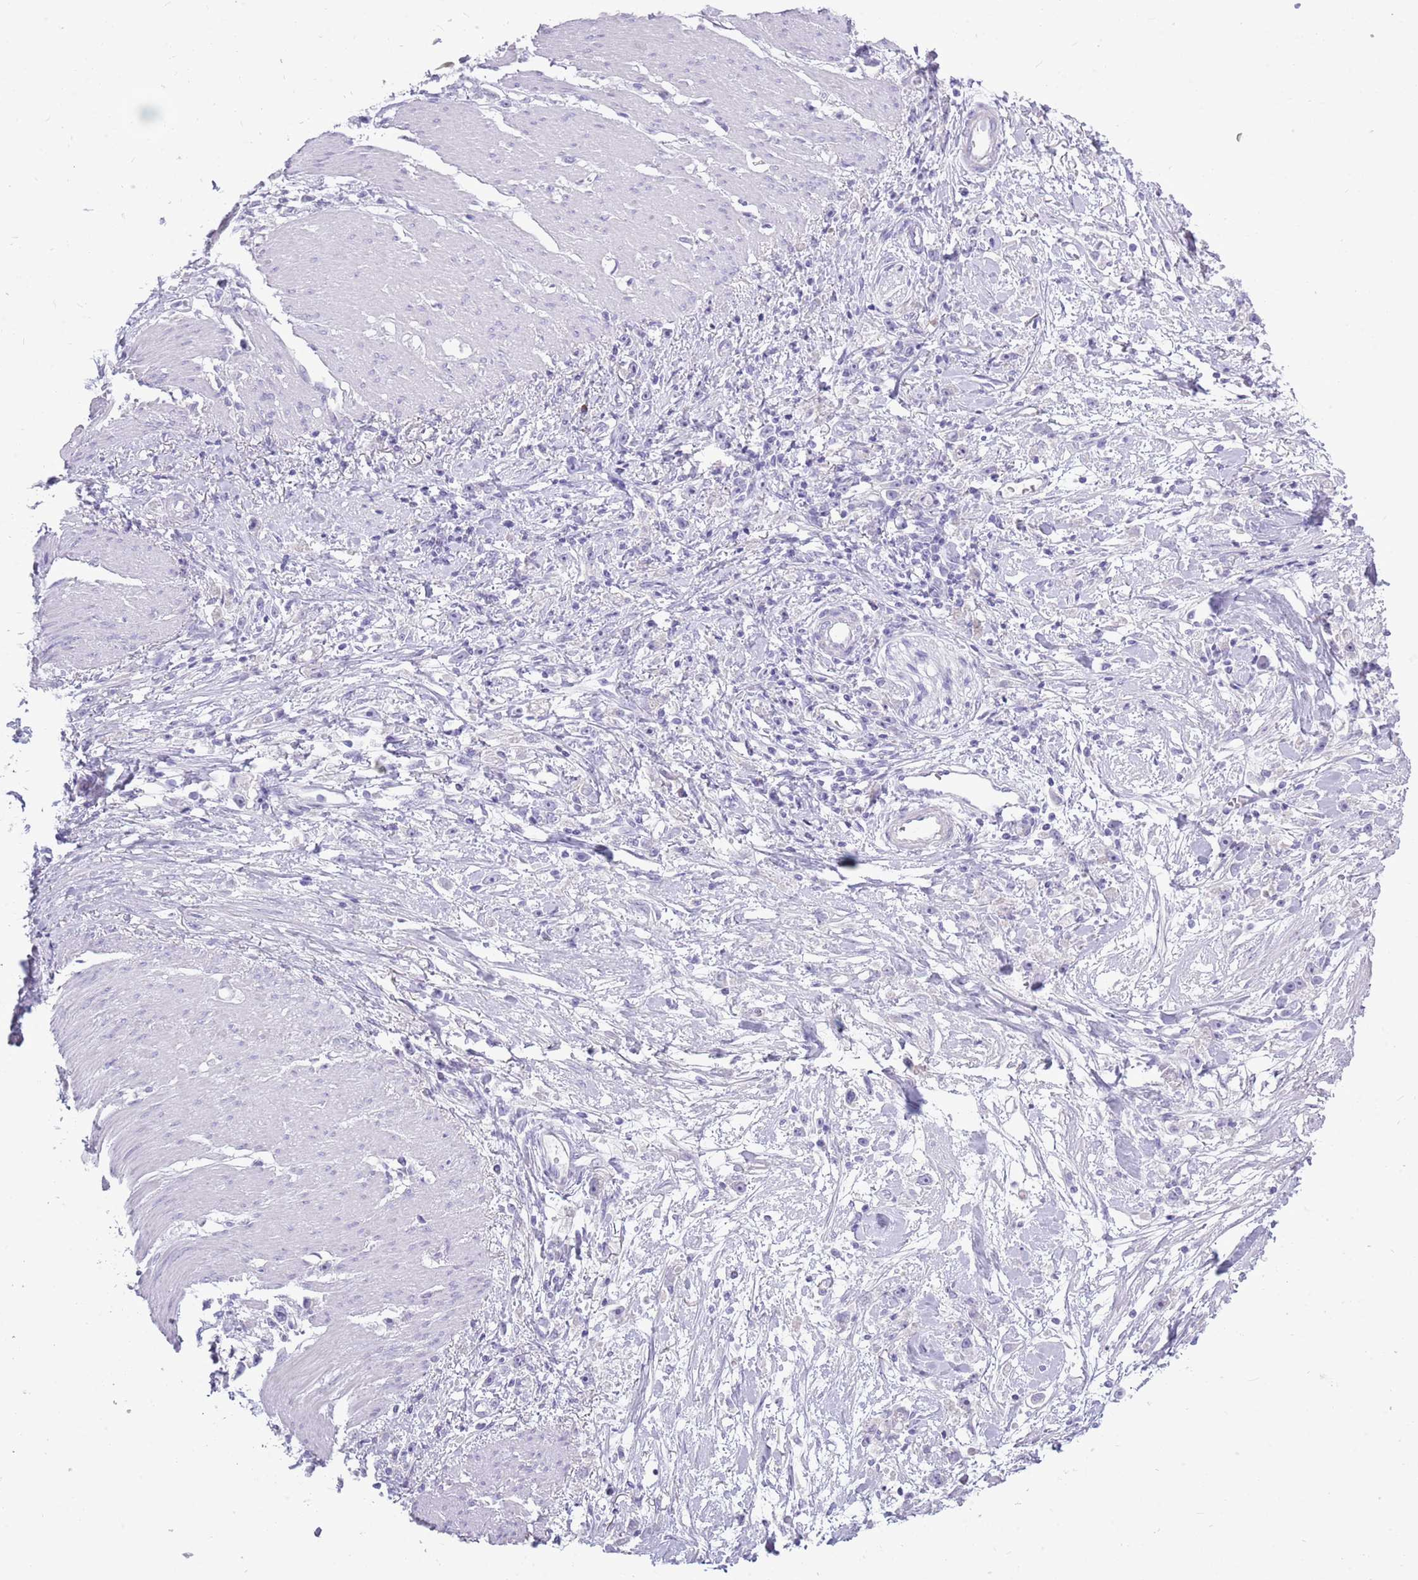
{"staining": {"intensity": "negative", "quantity": "none", "location": "none"}, "tissue": "stomach cancer", "cell_type": "Tumor cells", "image_type": "cancer", "snomed": [{"axis": "morphology", "description": "Adenocarcinoma, NOS"}, {"axis": "topography", "description": "Stomach"}], "caption": "DAB (3,3'-diaminobenzidine) immunohistochemical staining of stomach cancer exhibits no significant positivity in tumor cells.", "gene": "ZNF425", "patient": {"sex": "female", "age": 59}}